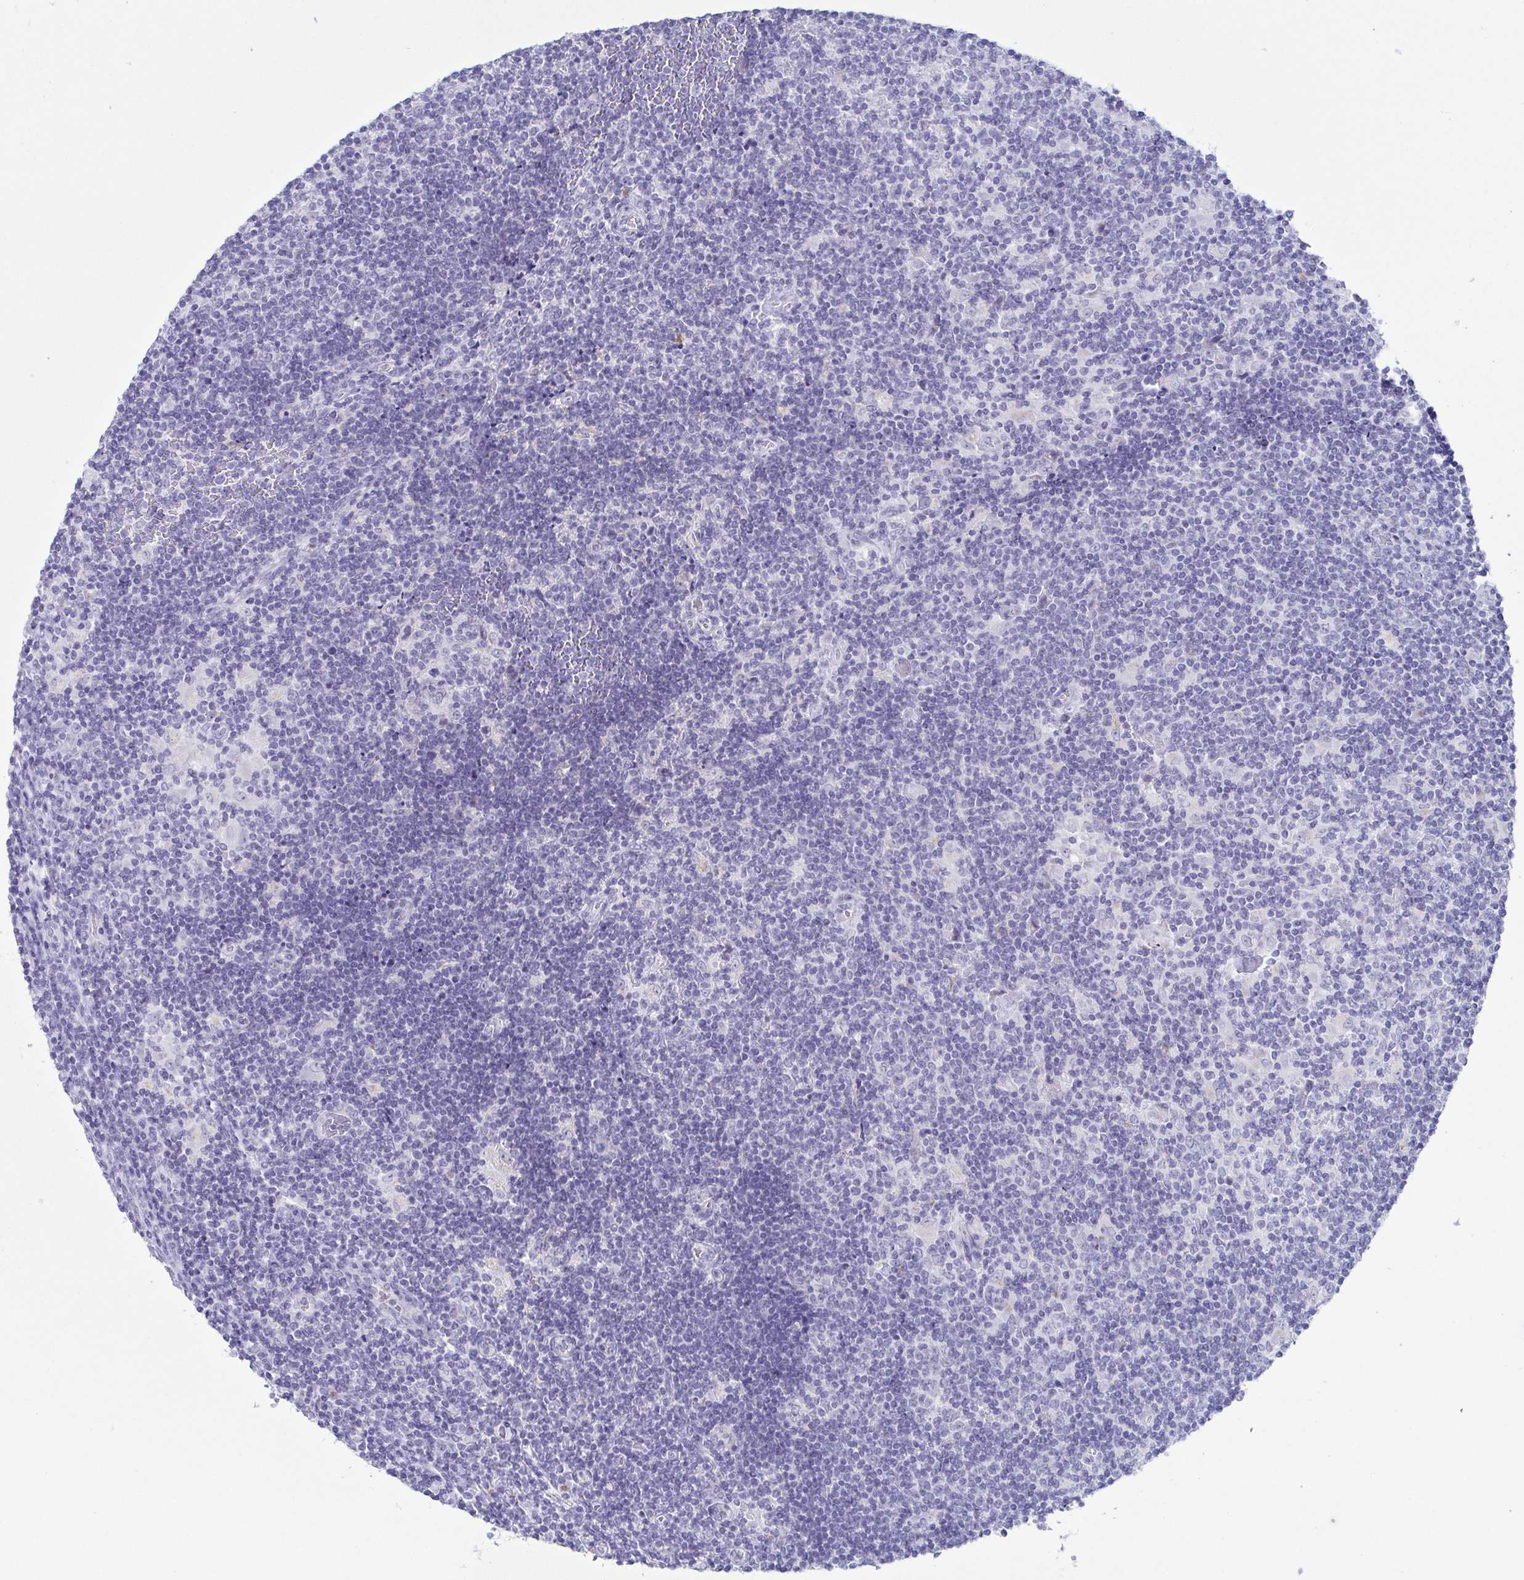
{"staining": {"intensity": "negative", "quantity": "none", "location": "none"}, "tissue": "lymphoma", "cell_type": "Tumor cells", "image_type": "cancer", "snomed": [{"axis": "morphology", "description": "Hodgkin's disease, NOS"}, {"axis": "topography", "description": "Lymph node"}], "caption": "The photomicrograph demonstrates no significant expression in tumor cells of lymphoma.", "gene": "AZU1", "patient": {"sex": "male", "age": 40}}